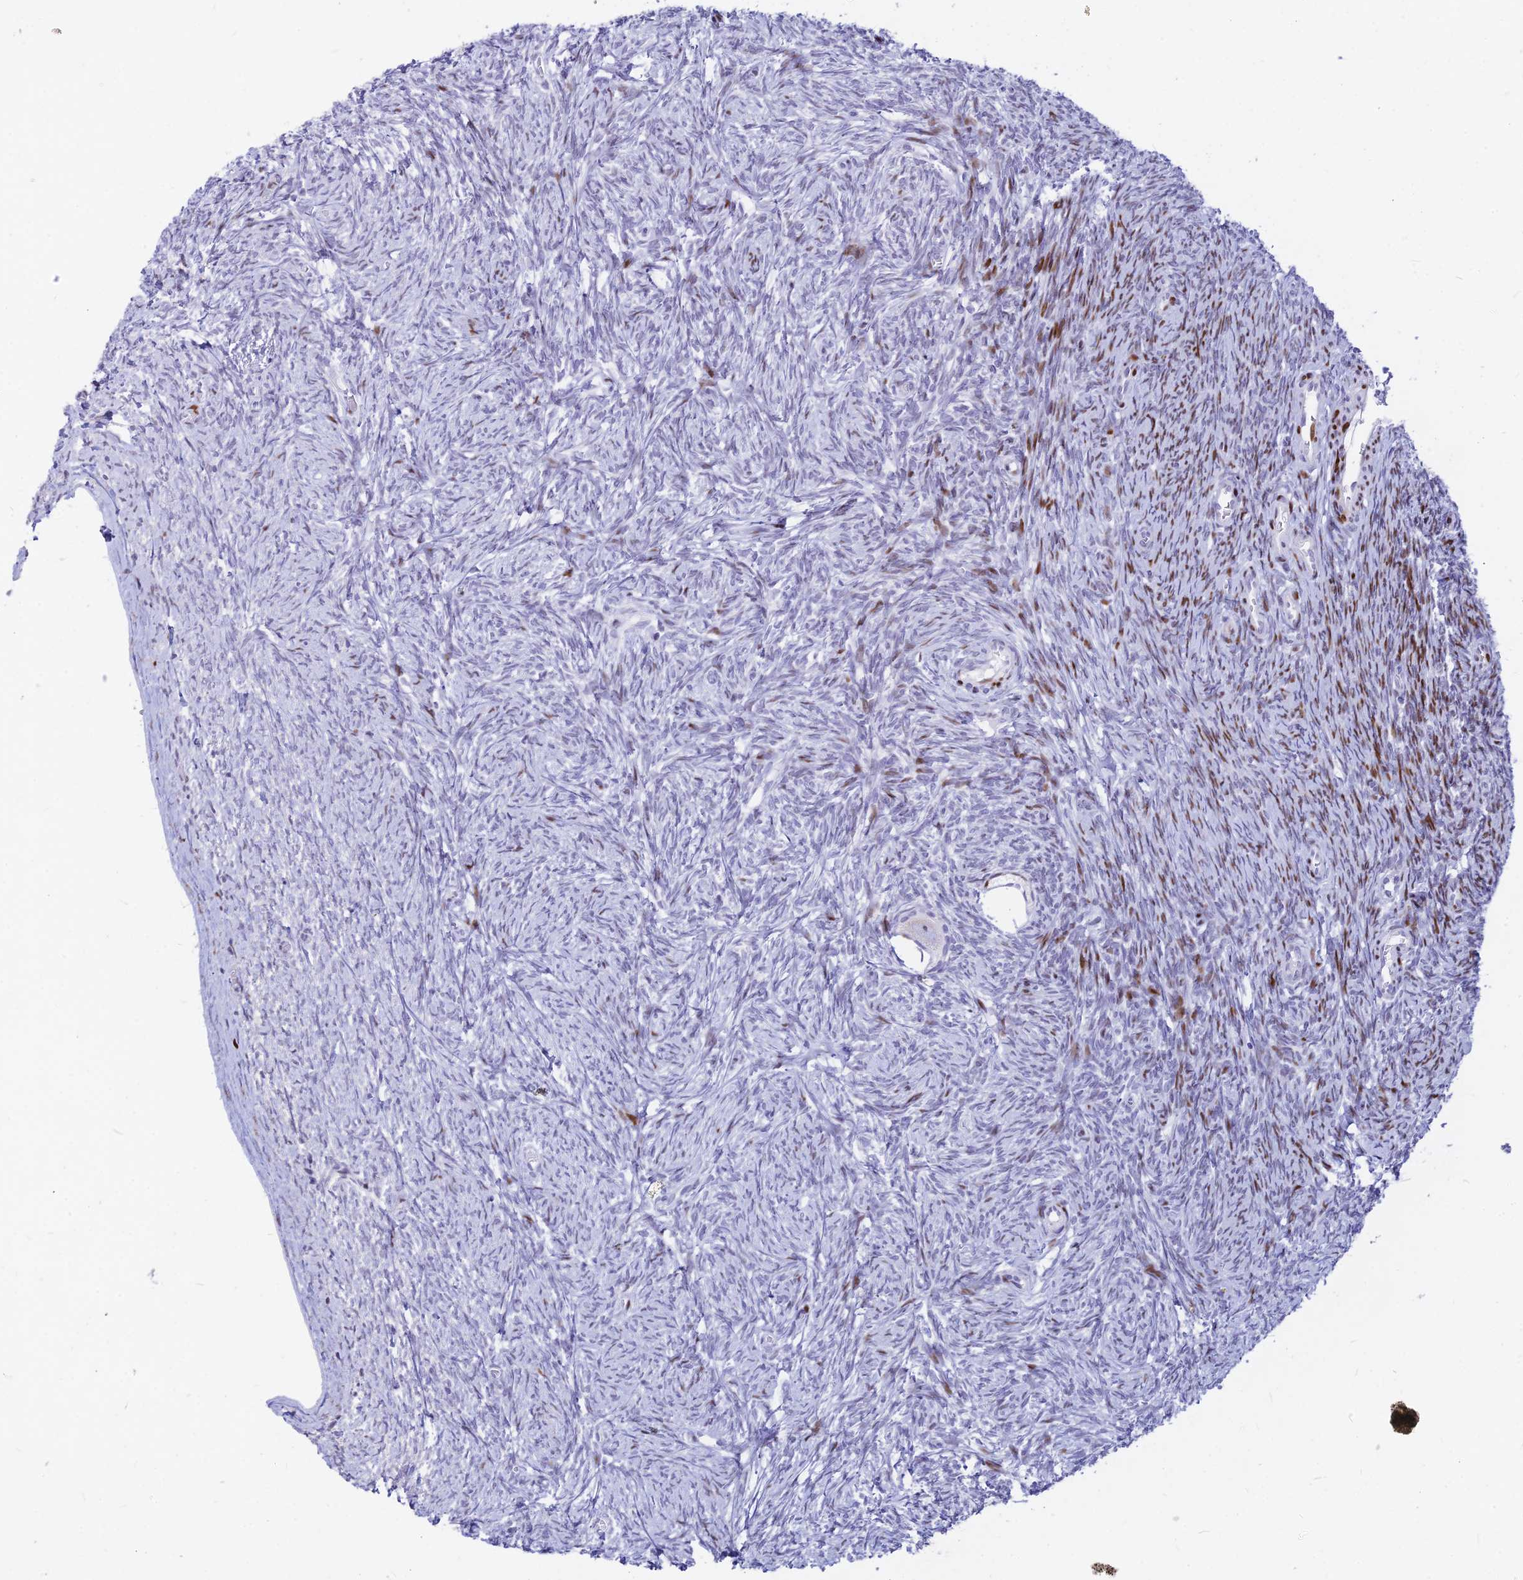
{"staining": {"intensity": "negative", "quantity": "none", "location": "none"}, "tissue": "ovary", "cell_type": "Follicle cells", "image_type": "normal", "snomed": [{"axis": "morphology", "description": "Normal tissue, NOS"}, {"axis": "topography", "description": "Ovary"}], "caption": "This photomicrograph is of normal ovary stained with IHC to label a protein in brown with the nuclei are counter-stained blue. There is no positivity in follicle cells.", "gene": "PRPS1", "patient": {"sex": "female", "age": 44}}